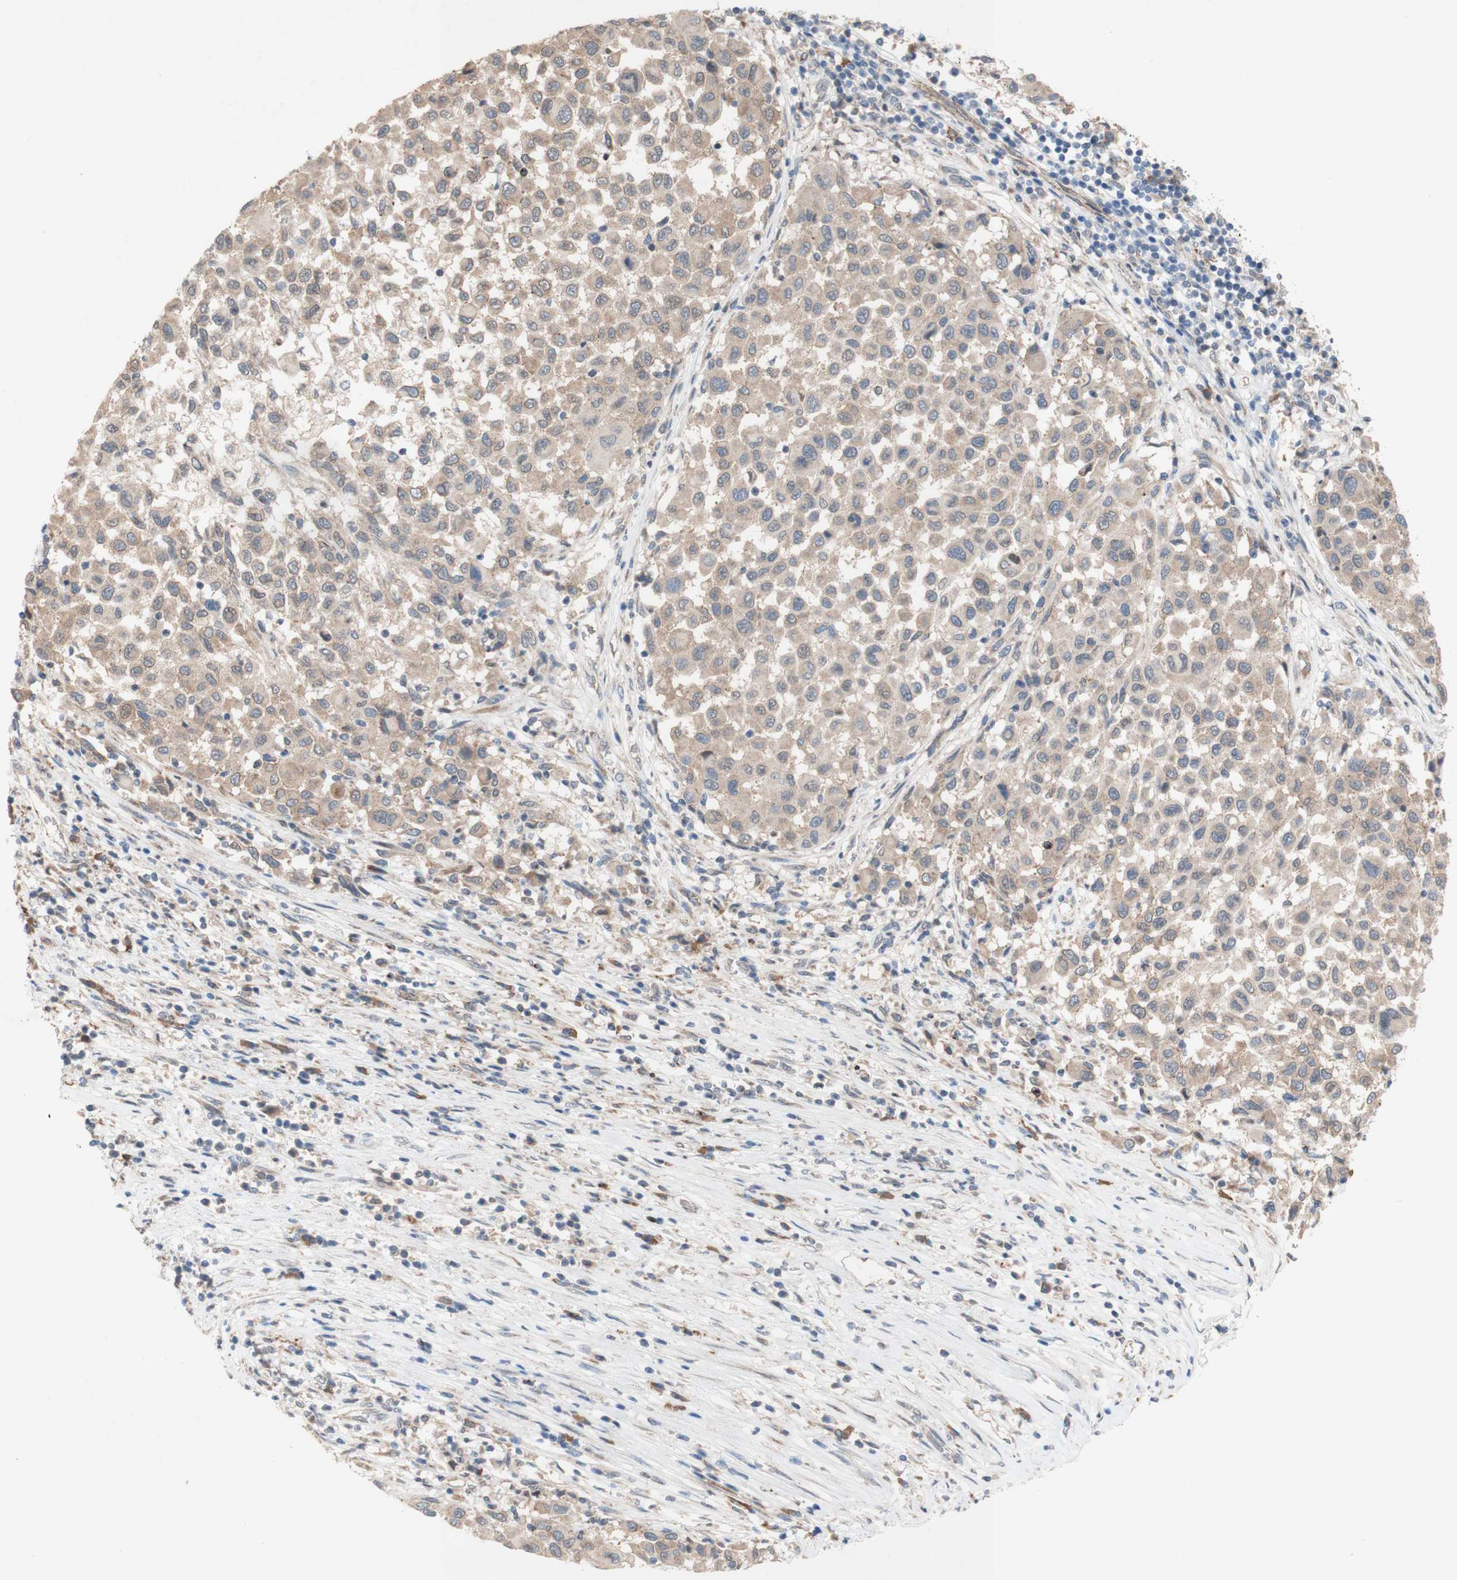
{"staining": {"intensity": "moderate", "quantity": ">75%", "location": "cytoplasmic/membranous,nuclear"}, "tissue": "melanoma", "cell_type": "Tumor cells", "image_type": "cancer", "snomed": [{"axis": "morphology", "description": "Malignant melanoma, Metastatic site"}, {"axis": "topography", "description": "Lymph node"}], "caption": "Immunohistochemistry (IHC) staining of malignant melanoma (metastatic site), which exhibits medium levels of moderate cytoplasmic/membranous and nuclear staining in approximately >75% of tumor cells indicating moderate cytoplasmic/membranous and nuclear protein expression. The staining was performed using DAB (brown) for protein detection and nuclei were counterstained in hematoxylin (blue).", "gene": "PDGFB", "patient": {"sex": "male", "age": 61}}